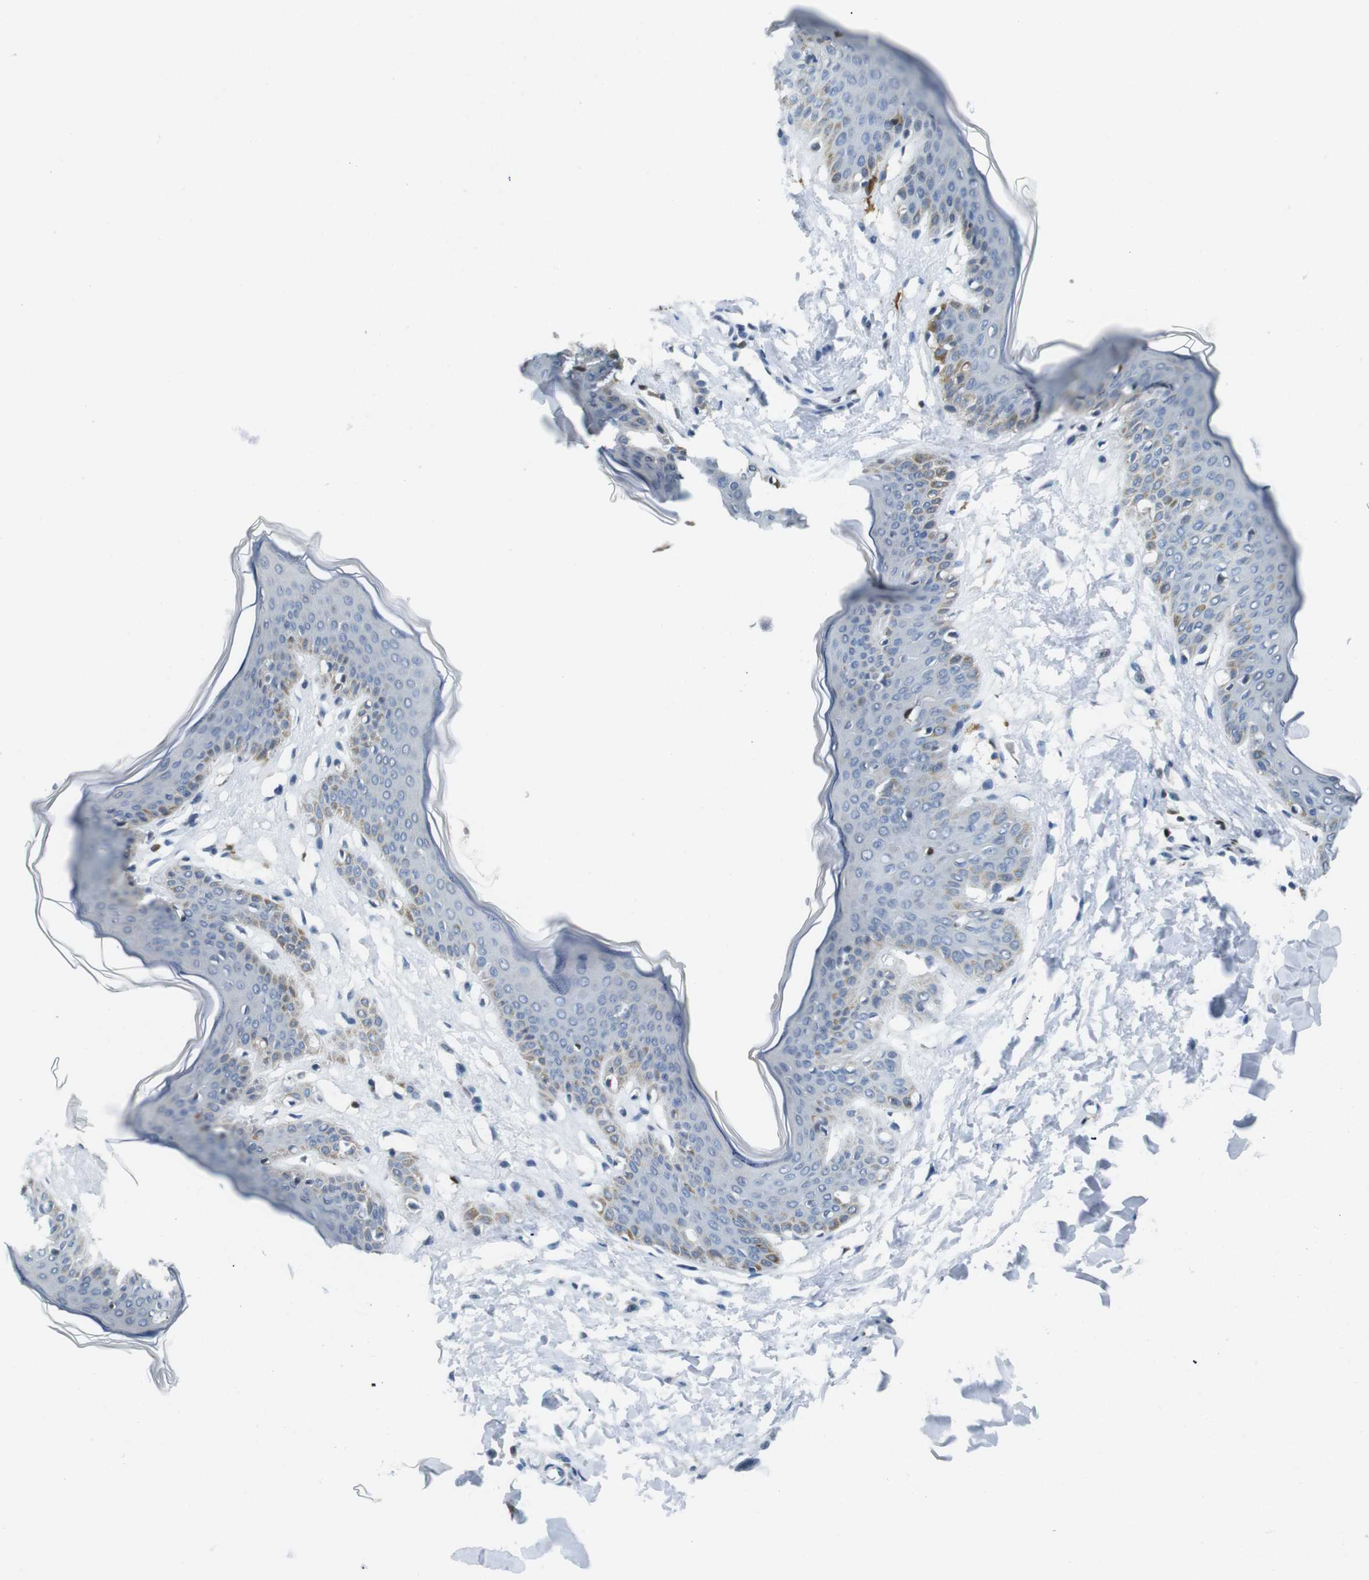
{"staining": {"intensity": "negative", "quantity": "none", "location": "none"}, "tissue": "skin", "cell_type": "Fibroblasts", "image_type": "normal", "snomed": [{"axis": "morphology", "description": "Normal tissue, NOS"}, {"axis": "topography", "description": "Skin"}], "caption": "Fibroblasts show no significant protein positivity in normal skin. (DAB immunohistochemistry, high magnification).", "gene": "IRF8", "patient": {"sex": "female", "age": 17}}